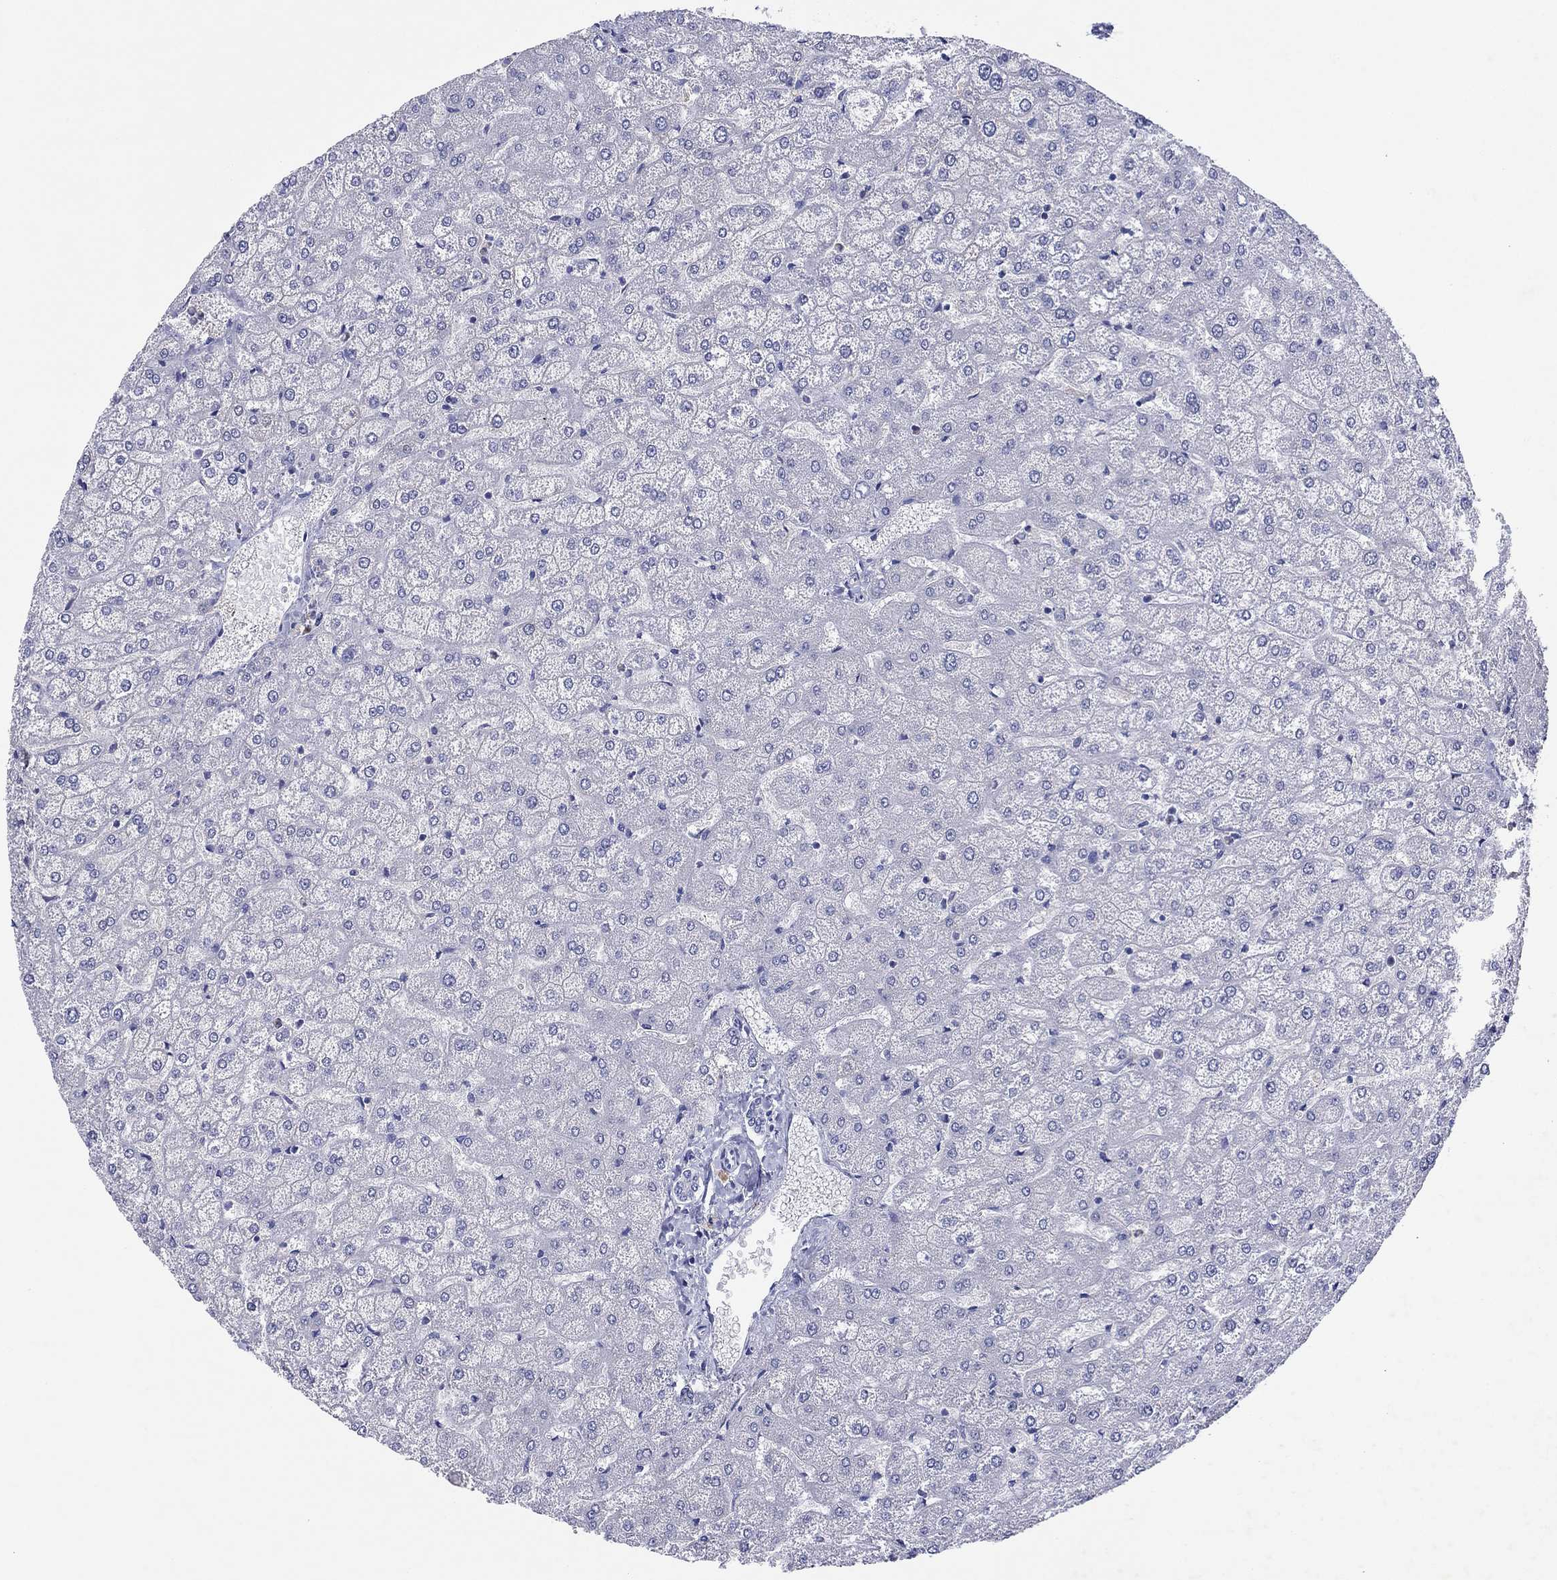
{"staining": {"intensity": "negative", "quantity": "none", "location": "none"}, "tissue": "liver", "cell_type": "Cholangiocytes", "image_type": "normal", "snomed": [{"axis": "morphology", "description": "Normal tissue, NOS"}, {"axis": "topography", "description": "Liver"}], "caption": "Liver stained for a protein using IHC reveals no positivity cholangiocytes.", "gene": "HDC", "patient": {"sex": "female", "age": 32}}